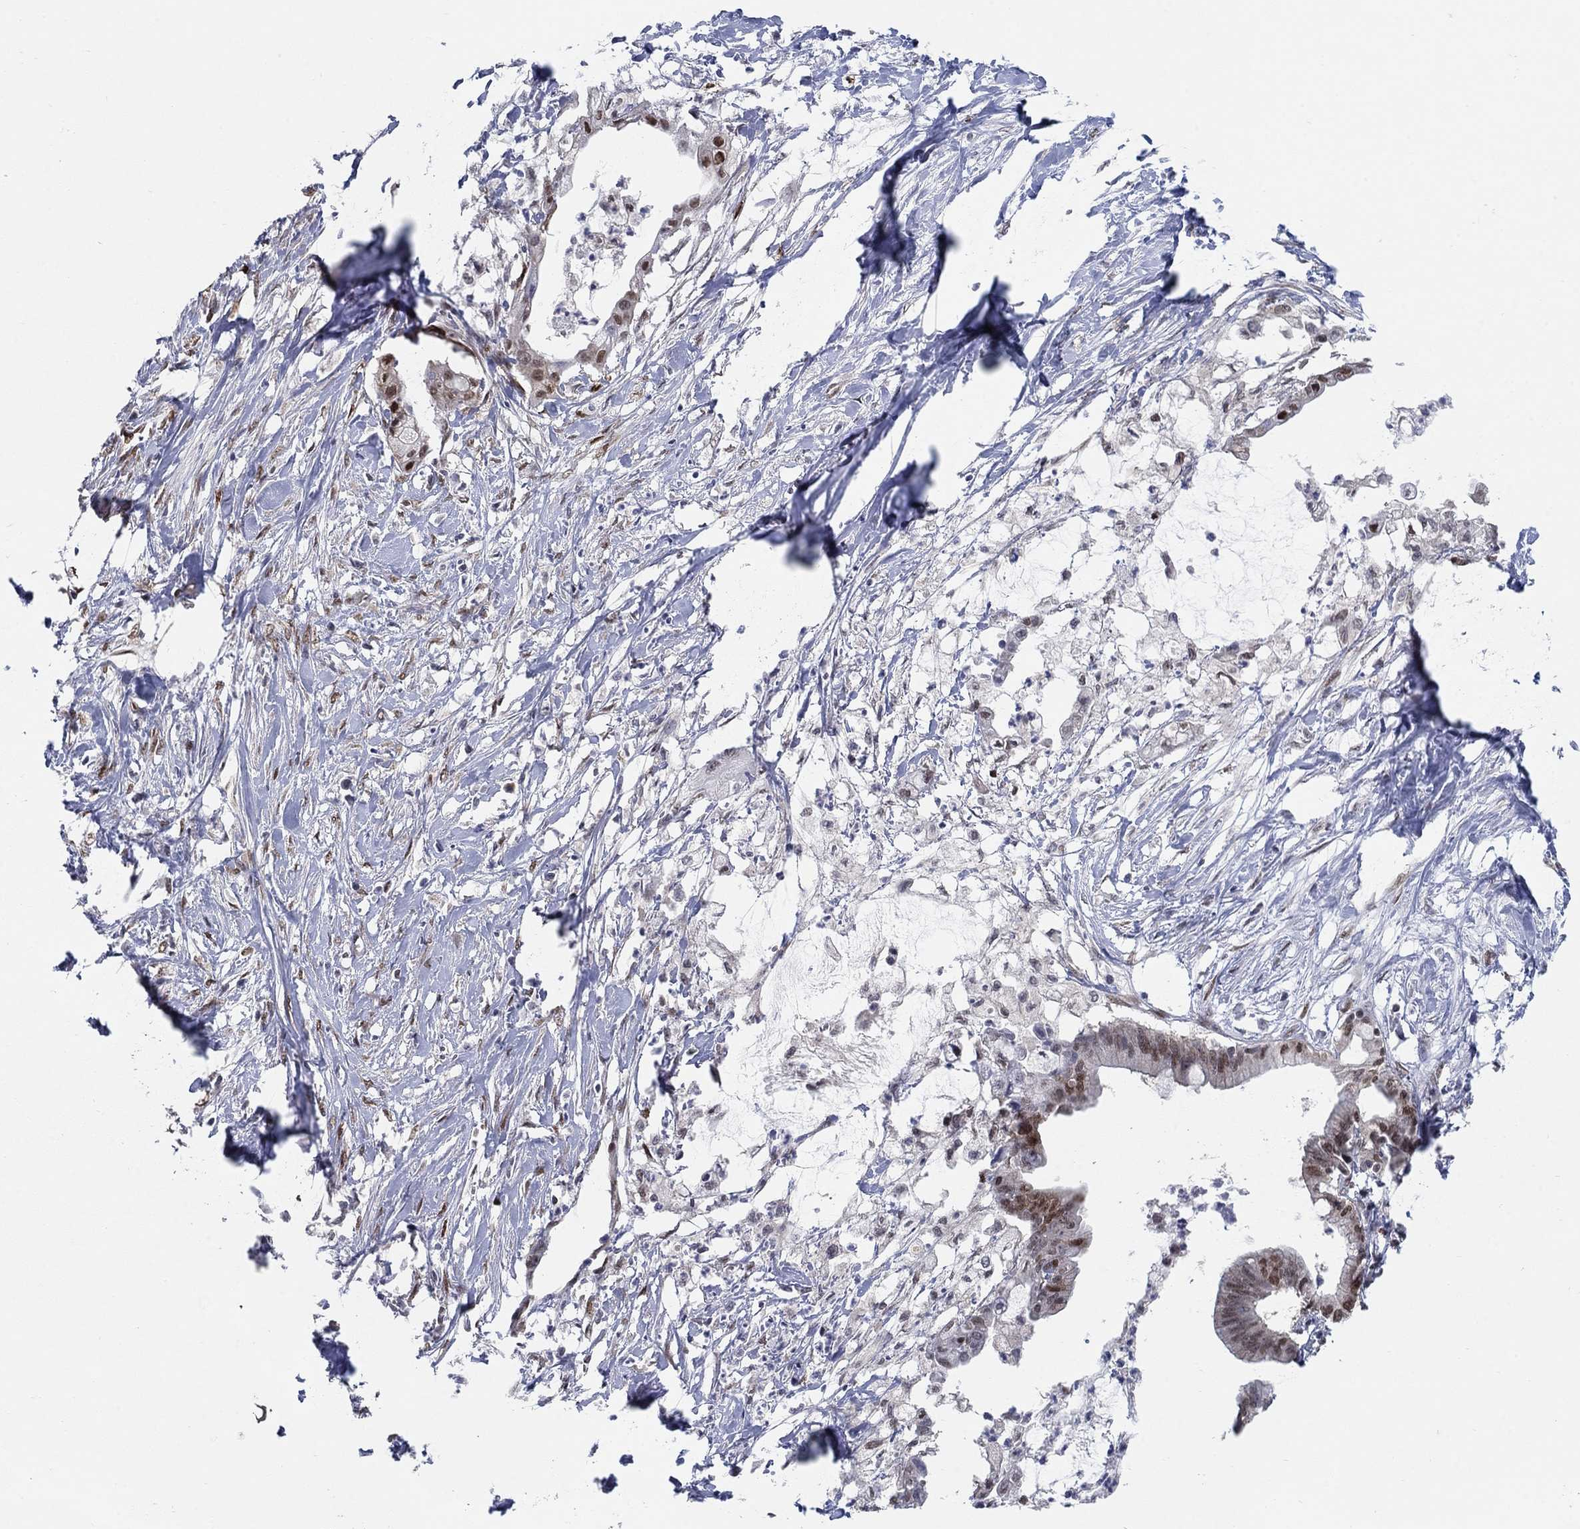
{"staining": {"intensity": "moderate", "quantity": "<25%", "location": "nuclear"}, "tissue": "pancreatic cancer", "cell_type": "Tumor cells", "image_type": "cancer", "snomed": [{"axis": "morphology", "description": "Normal tissue, NOS"}, {"axis": "morphology", "description": "Adenocarcinoma, NOS"}, {"axis": "topography", "description": "Pancreas"}], "caption": "High-magnification brightfield microscopy of pancreatic cancer (adenocarcinoma) stained with DAB (brown) and counterstained with hematoxylin (blue). tumor cells exhibit moderate nuclear staining is seen in approximately<25% of cells.", "gene": "CENPE", "patient": {"sex": "female", "age": 58}}